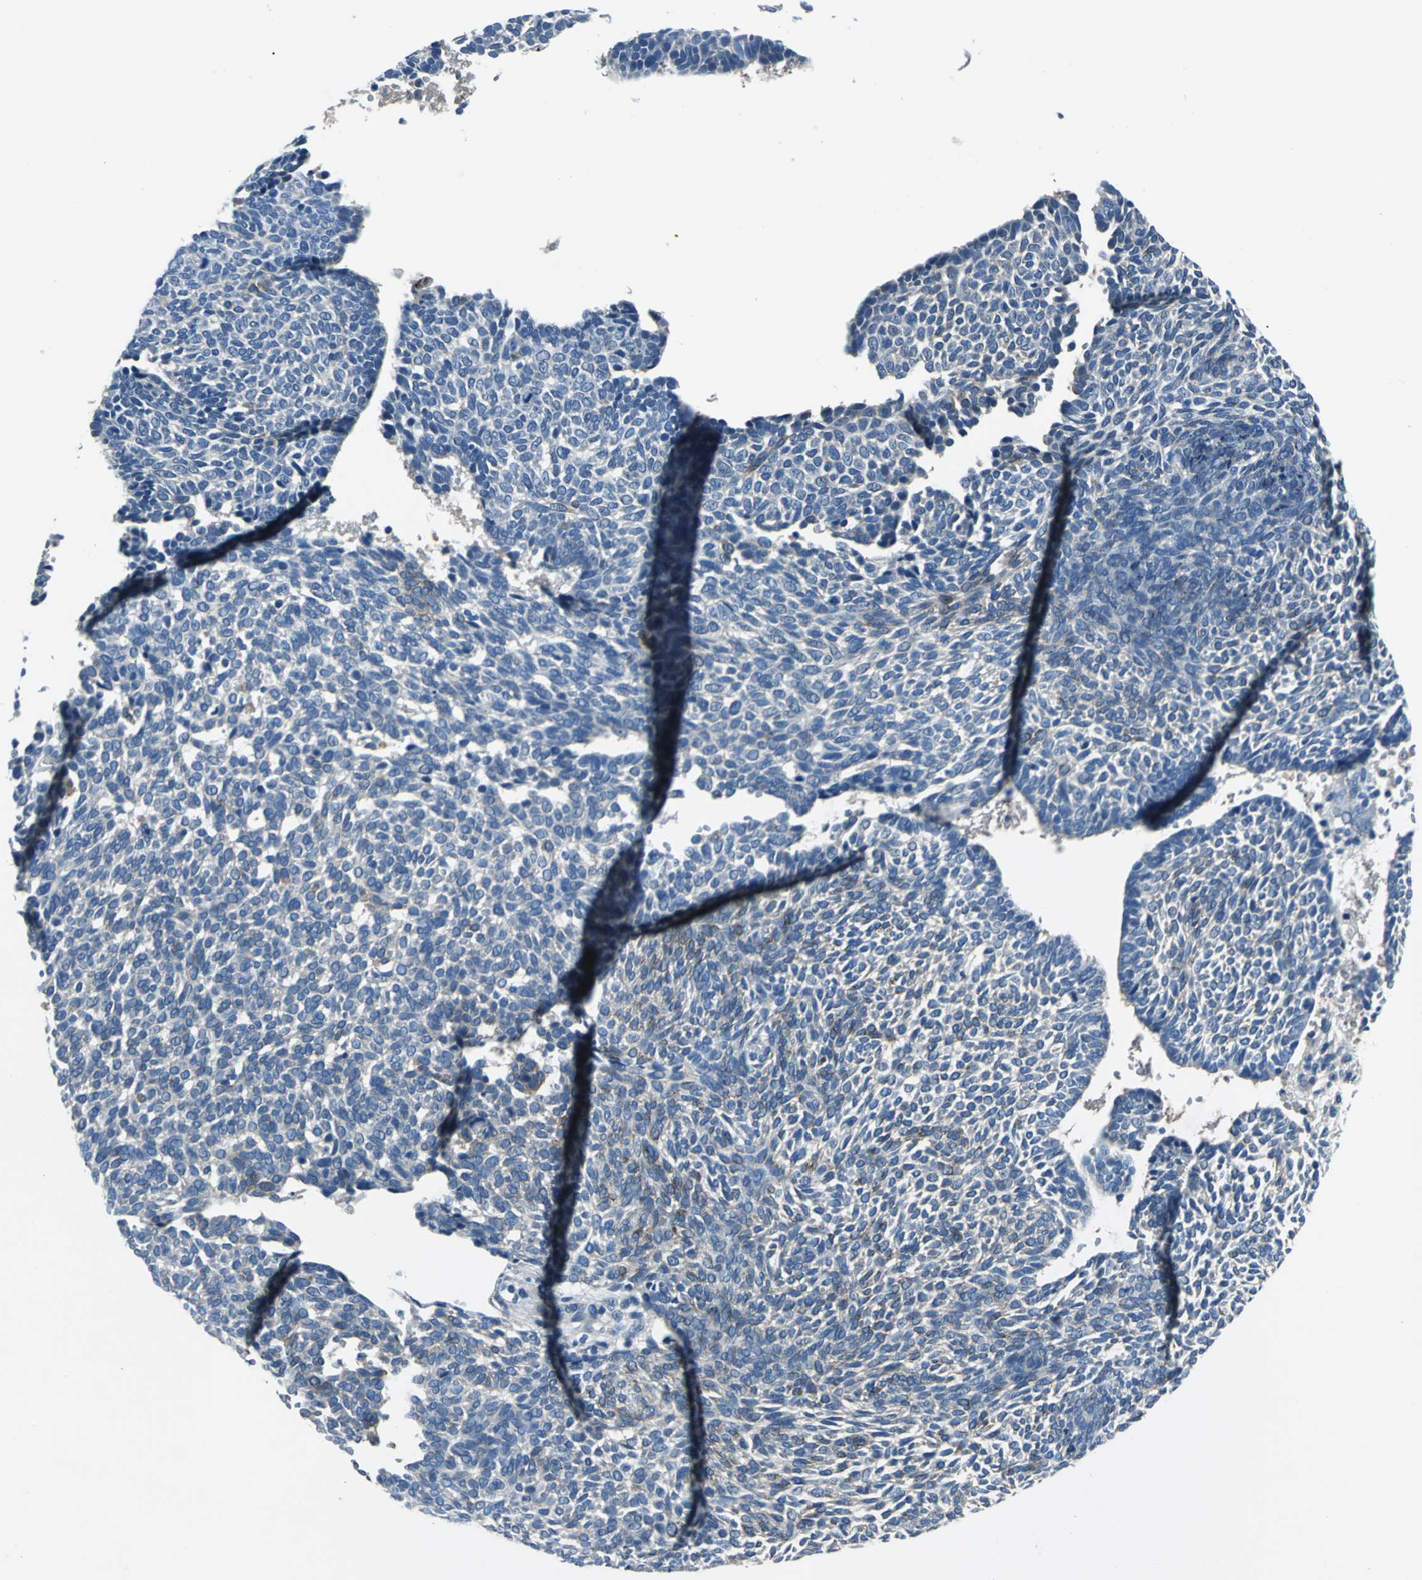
{"staining": {"intensity": "weak", "quantity": "<25%", "location": "cytoplasmic/membranous"}, "tissue": "skin cancer", "cell_type": "Tumor cells", "image_type": "cancer", "snomed": [{"axis": "morphology", "description": "Normal tissue, NOS"}, {"axis": "morphology", "description": "Basal cell carcinoma"}, {"axis": "topography", "description": "Skin"}], "caption": "High magnification brightfield microscopy of skin basal cell carcinoma stained with DAB (3,3'-diaminobenzidine) (brown) and counterstained with hematoxylin (blue): tumor cells show no significant expression.", "gene": "SELP", "patient": {"sex": "male", "age": 87}}